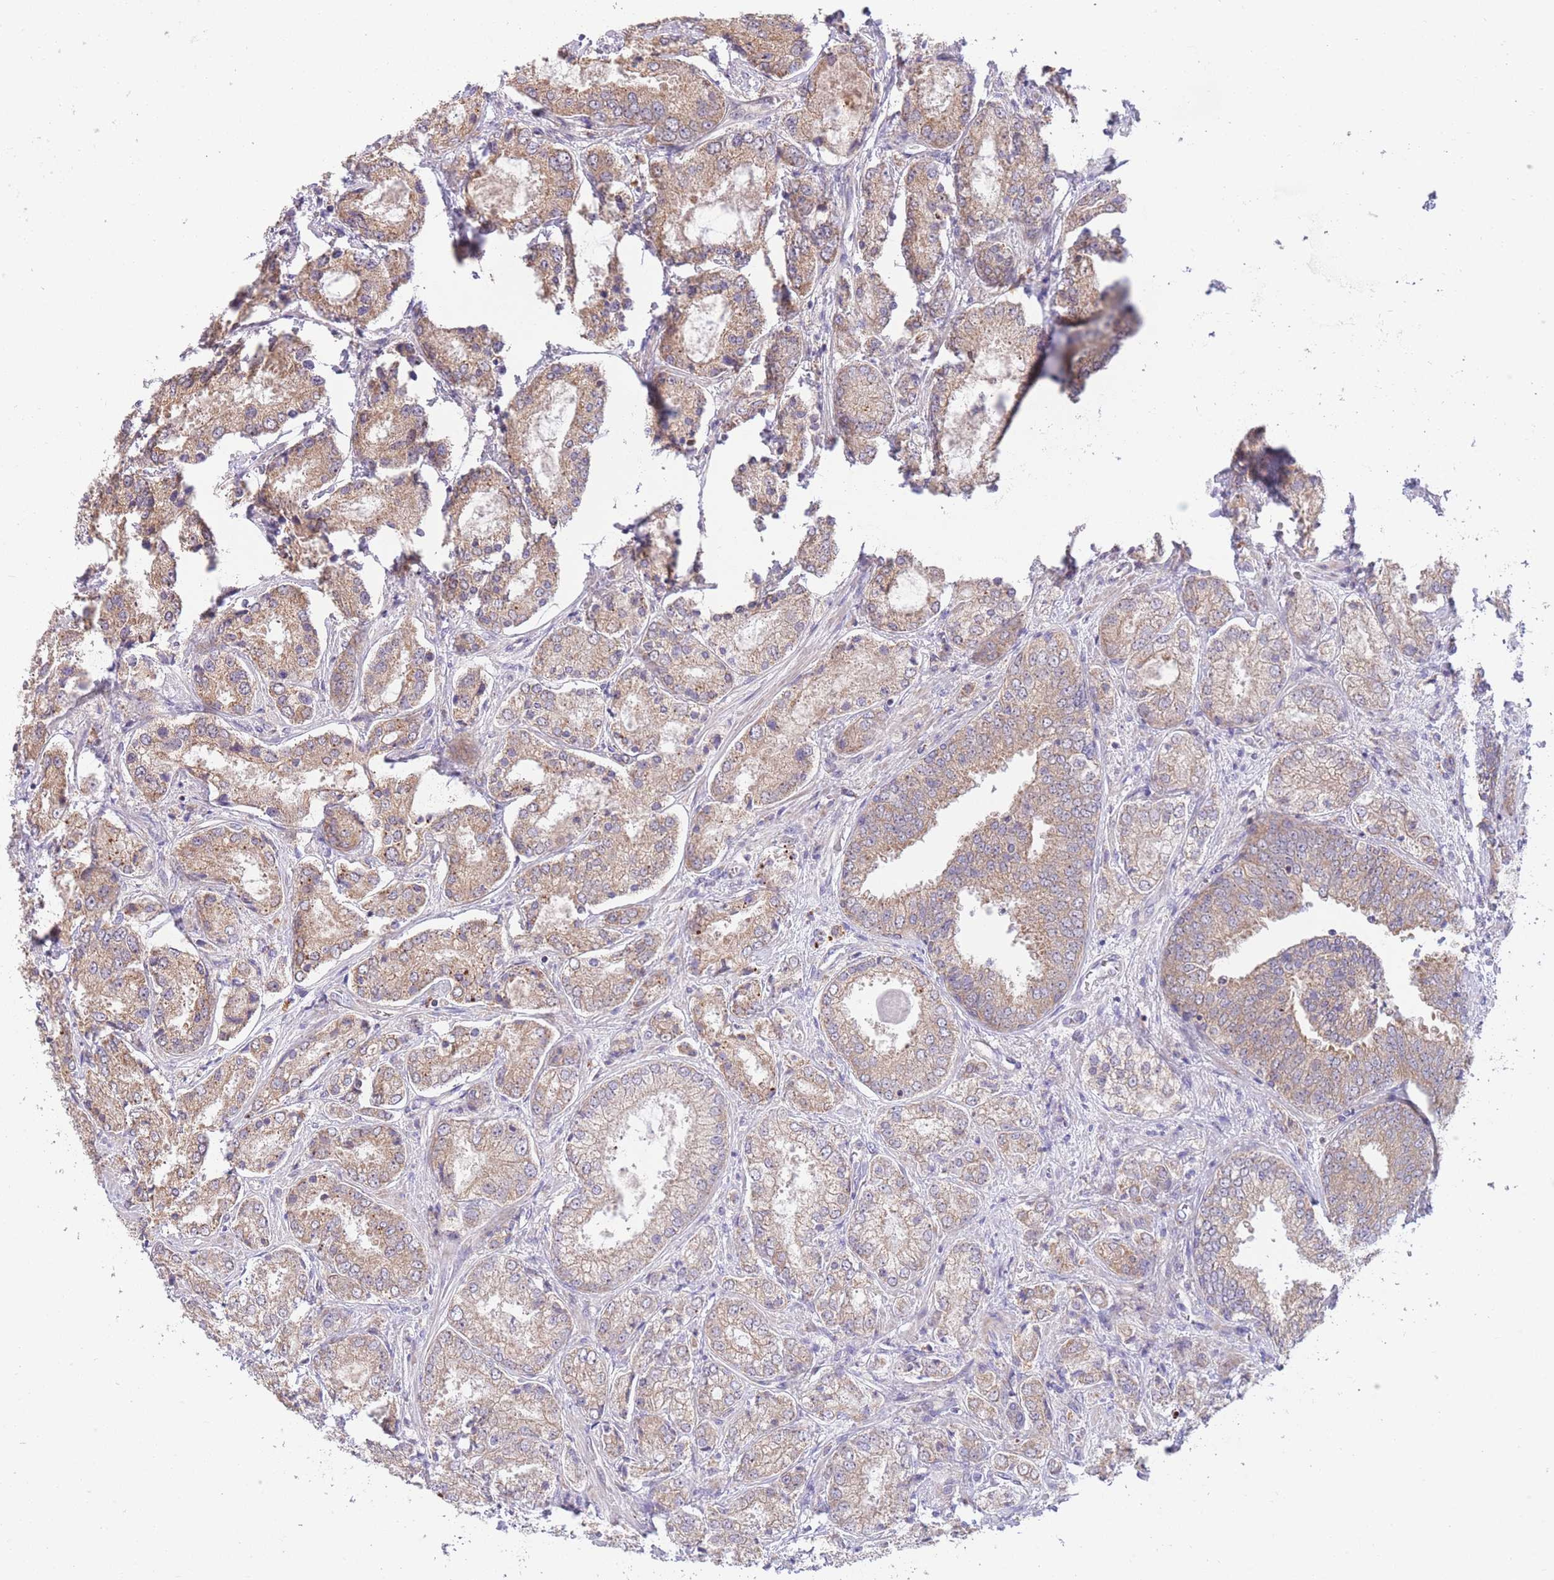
{"staining": {"intensity": "moderate", "quantity": ">75%", "location": "cytoplasmic/membranous"}, "tissue": "prostate cancer", "cell_type": "Tumor cells", "image_type": "cancer", "snomed": [{"axis": "morphology", "description": "Adenocarcinoma, High grade"}, {"axis": "topography", "description": "Prostate"}], "caption": "Immunohistochemical staining of prostate cancer (adenocarcinoma (high-grade)) reveals medium levels of moderate cytoplasmic/membranous expression in approximately >75% of tumor cells.", "gene": "BOLA2B", "patient": {"sex": "male", "age": 63}}